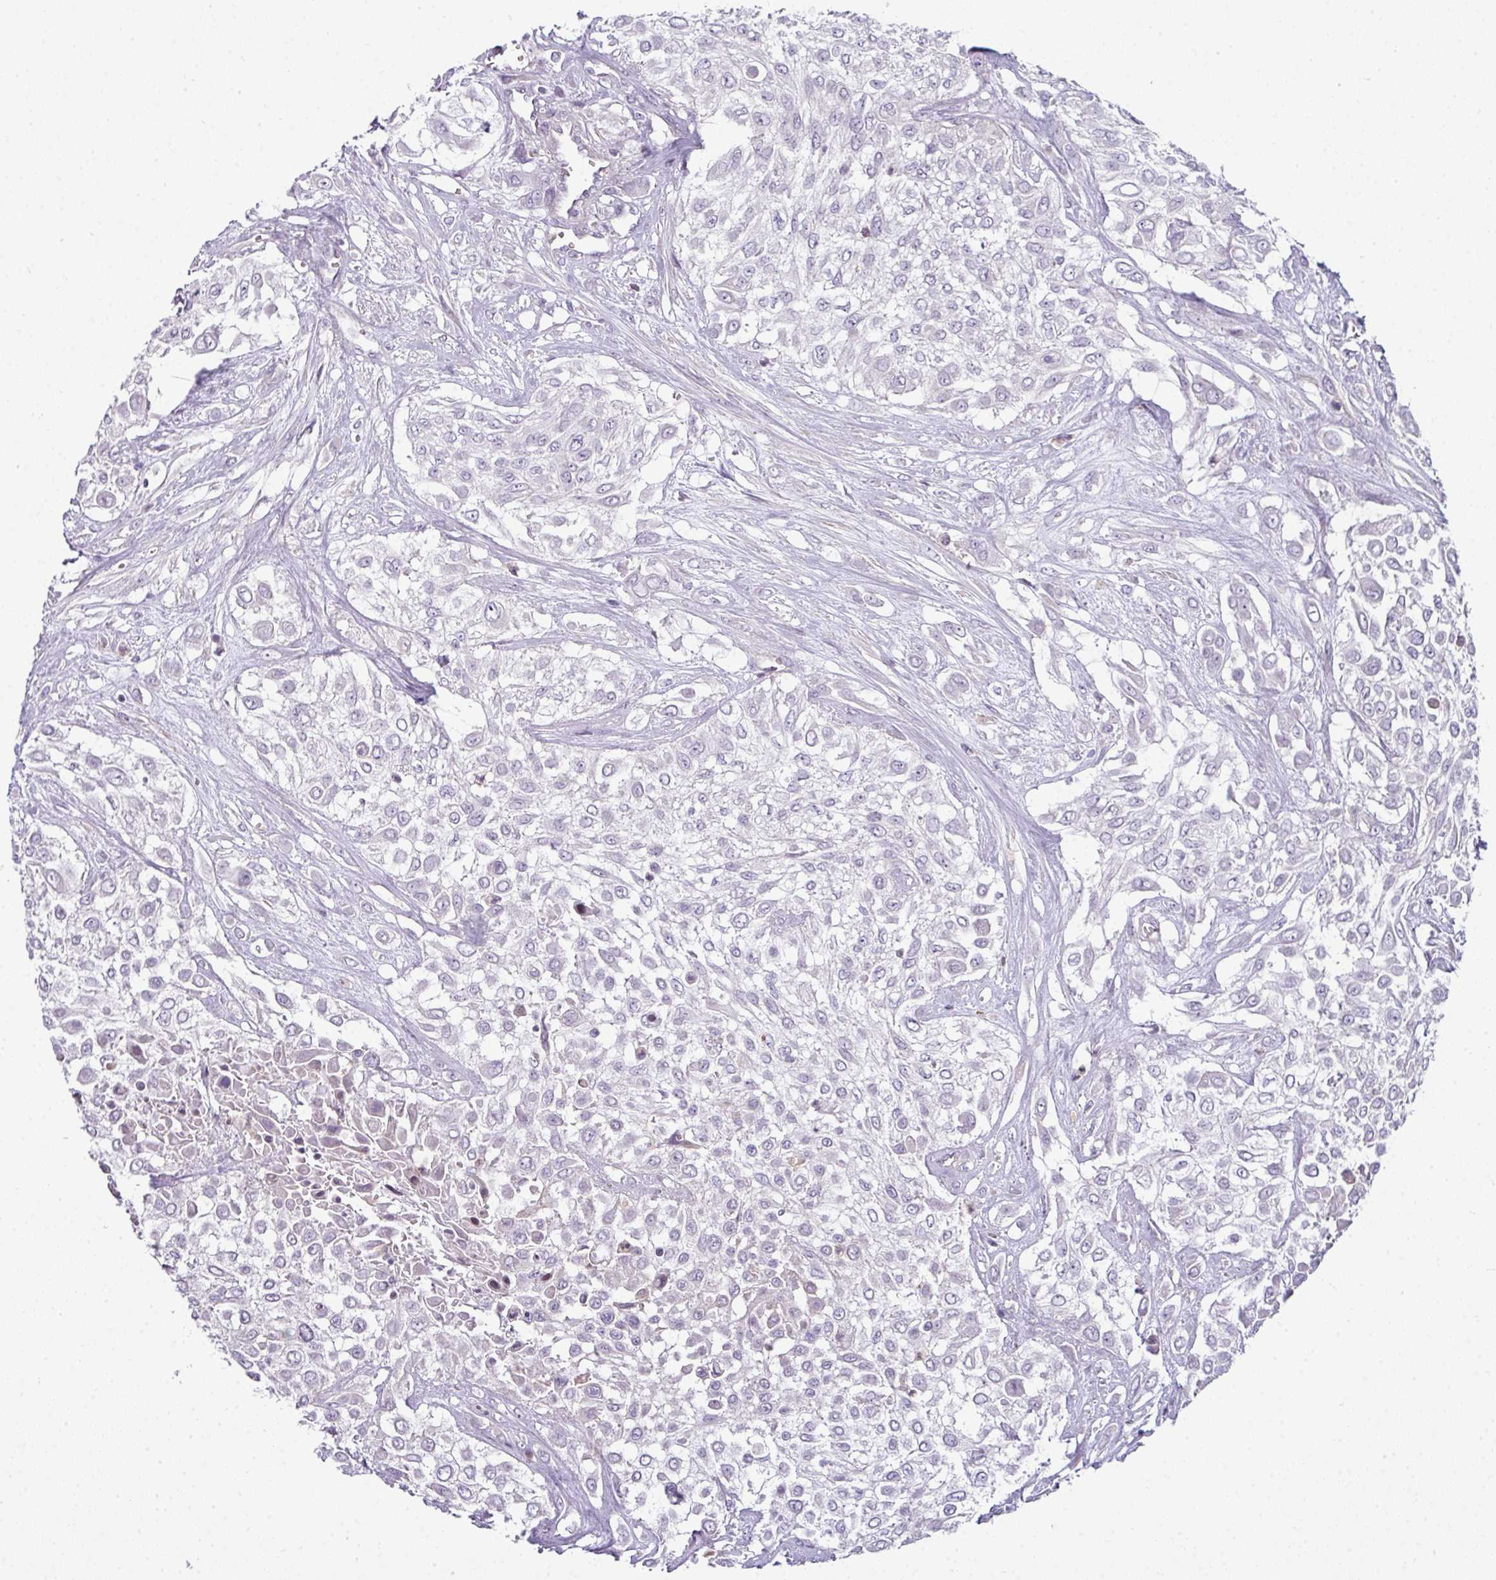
{"staining": {"intensity": "negative", "quantity": "none", "location": "none"}, "tissue": "urothelial cancer", "cell_type": "Tumor cells", "image_type": "cancer", "snomed": [{"axis": "morphology", "description": "Urothelial carcinoma, High grade"}, {"axis": "topography", "description": "Urinary bladder"}], "caption": "DAB (3,3'-diaminobenzidine) immunohistochemical staining of high-grade urothelial carcinoma shows no significant expression in tumor cells.", "gene": "STAT5A", "patient": {"sex": "male", "age": 57}}